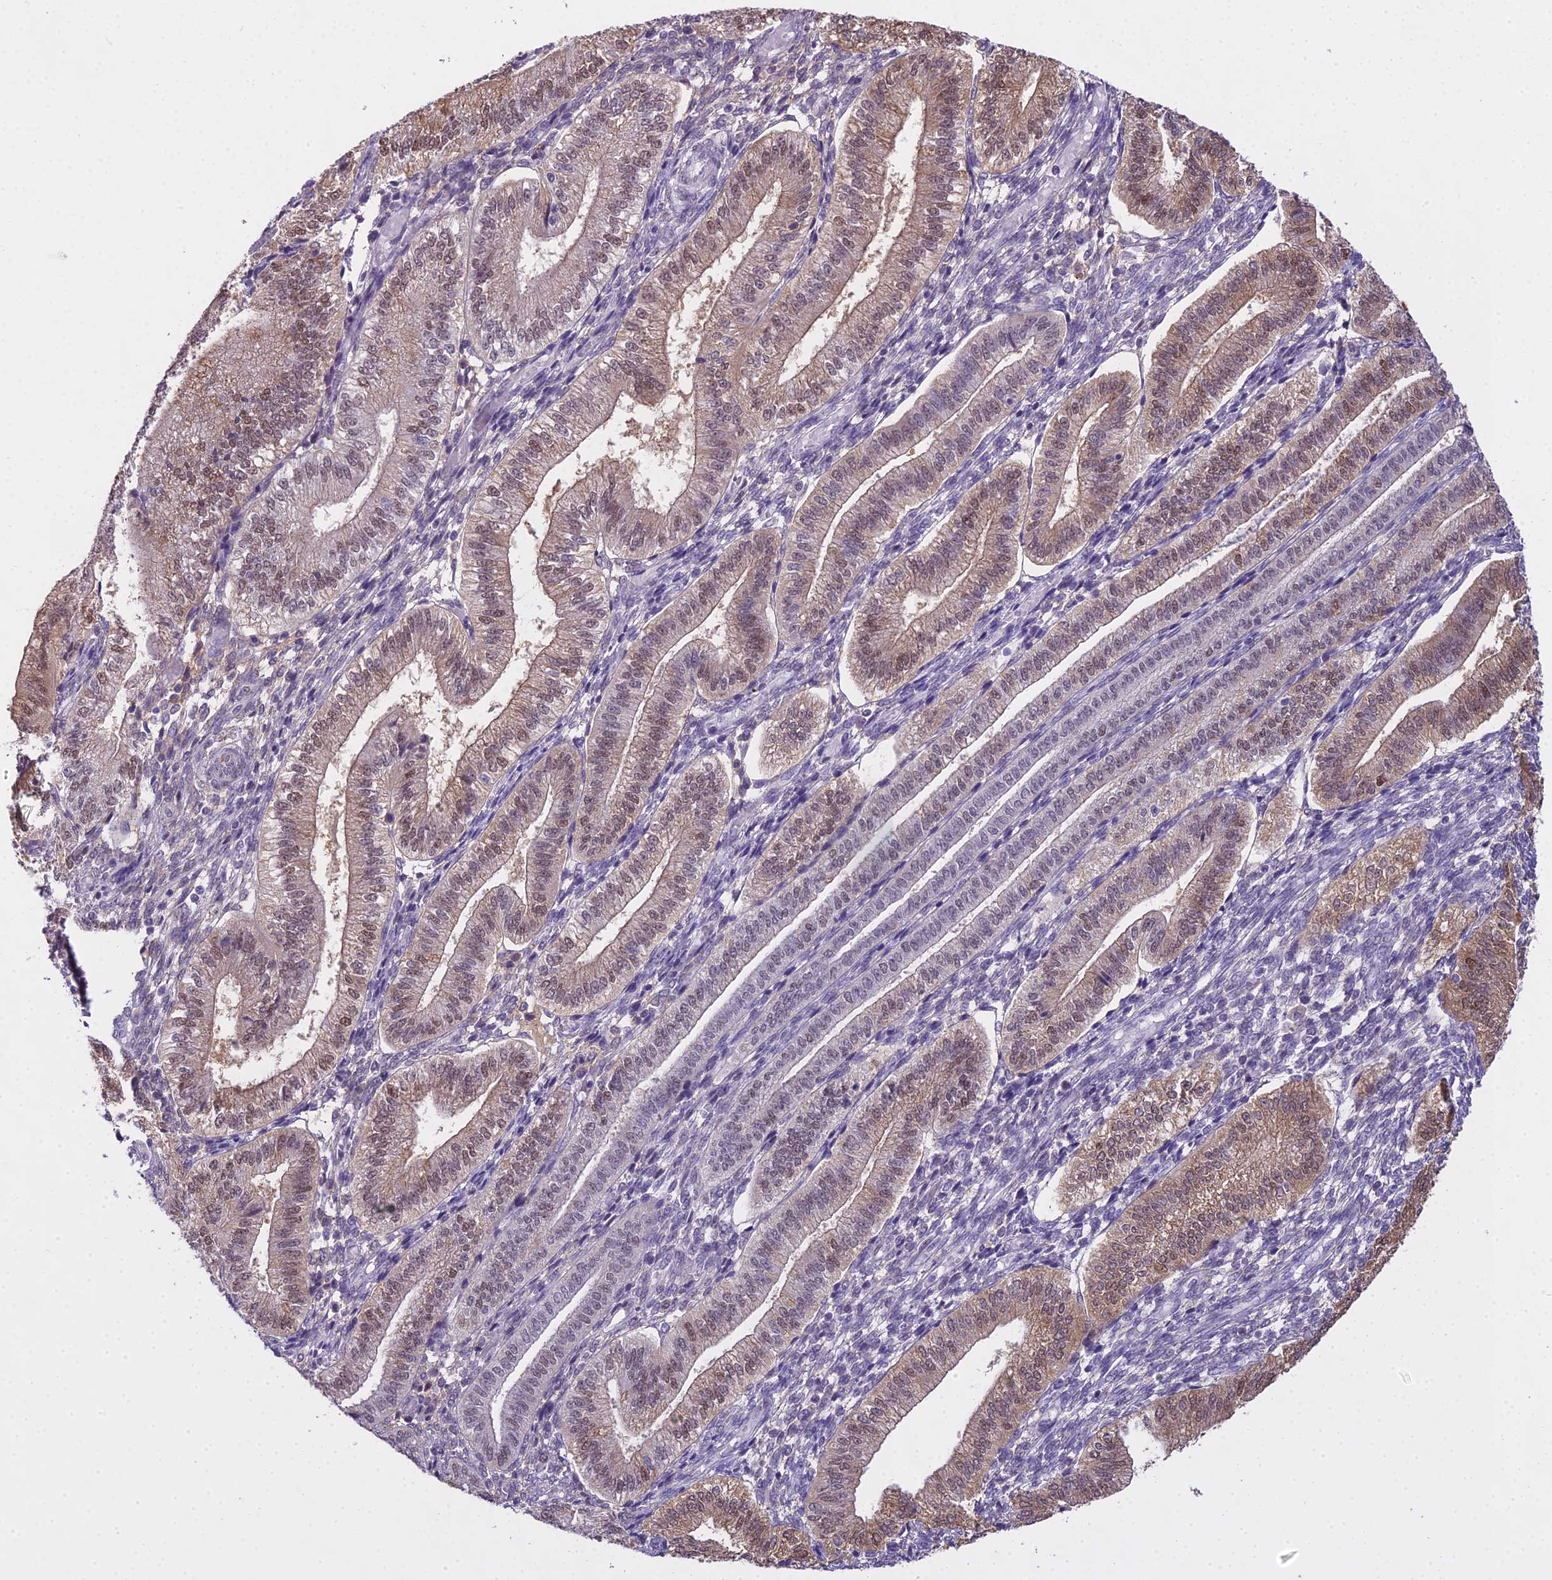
{"staining": {"intensity": "negative", "quantity": "none", "location": "none"}, "tissue": "endometrium", "cell_type": "Cells in endometrial stroma", "image_type": "normal", "snomed": [{"axis": "morphology", "description": "Normal tissue, NOS"}, {"axis": "topography", "description": "Endometrium"}], "caption": "The image exhibits no staining of cells in endometrial stroma in benign endometrium. (DAB (3,3'-diaminobenzidine) immunohistochemistry (IHC) visualized using brightfield microscopy, high magnification).", "gene": "MAT2A", "patient": {"sex": "female", "age": 34}}